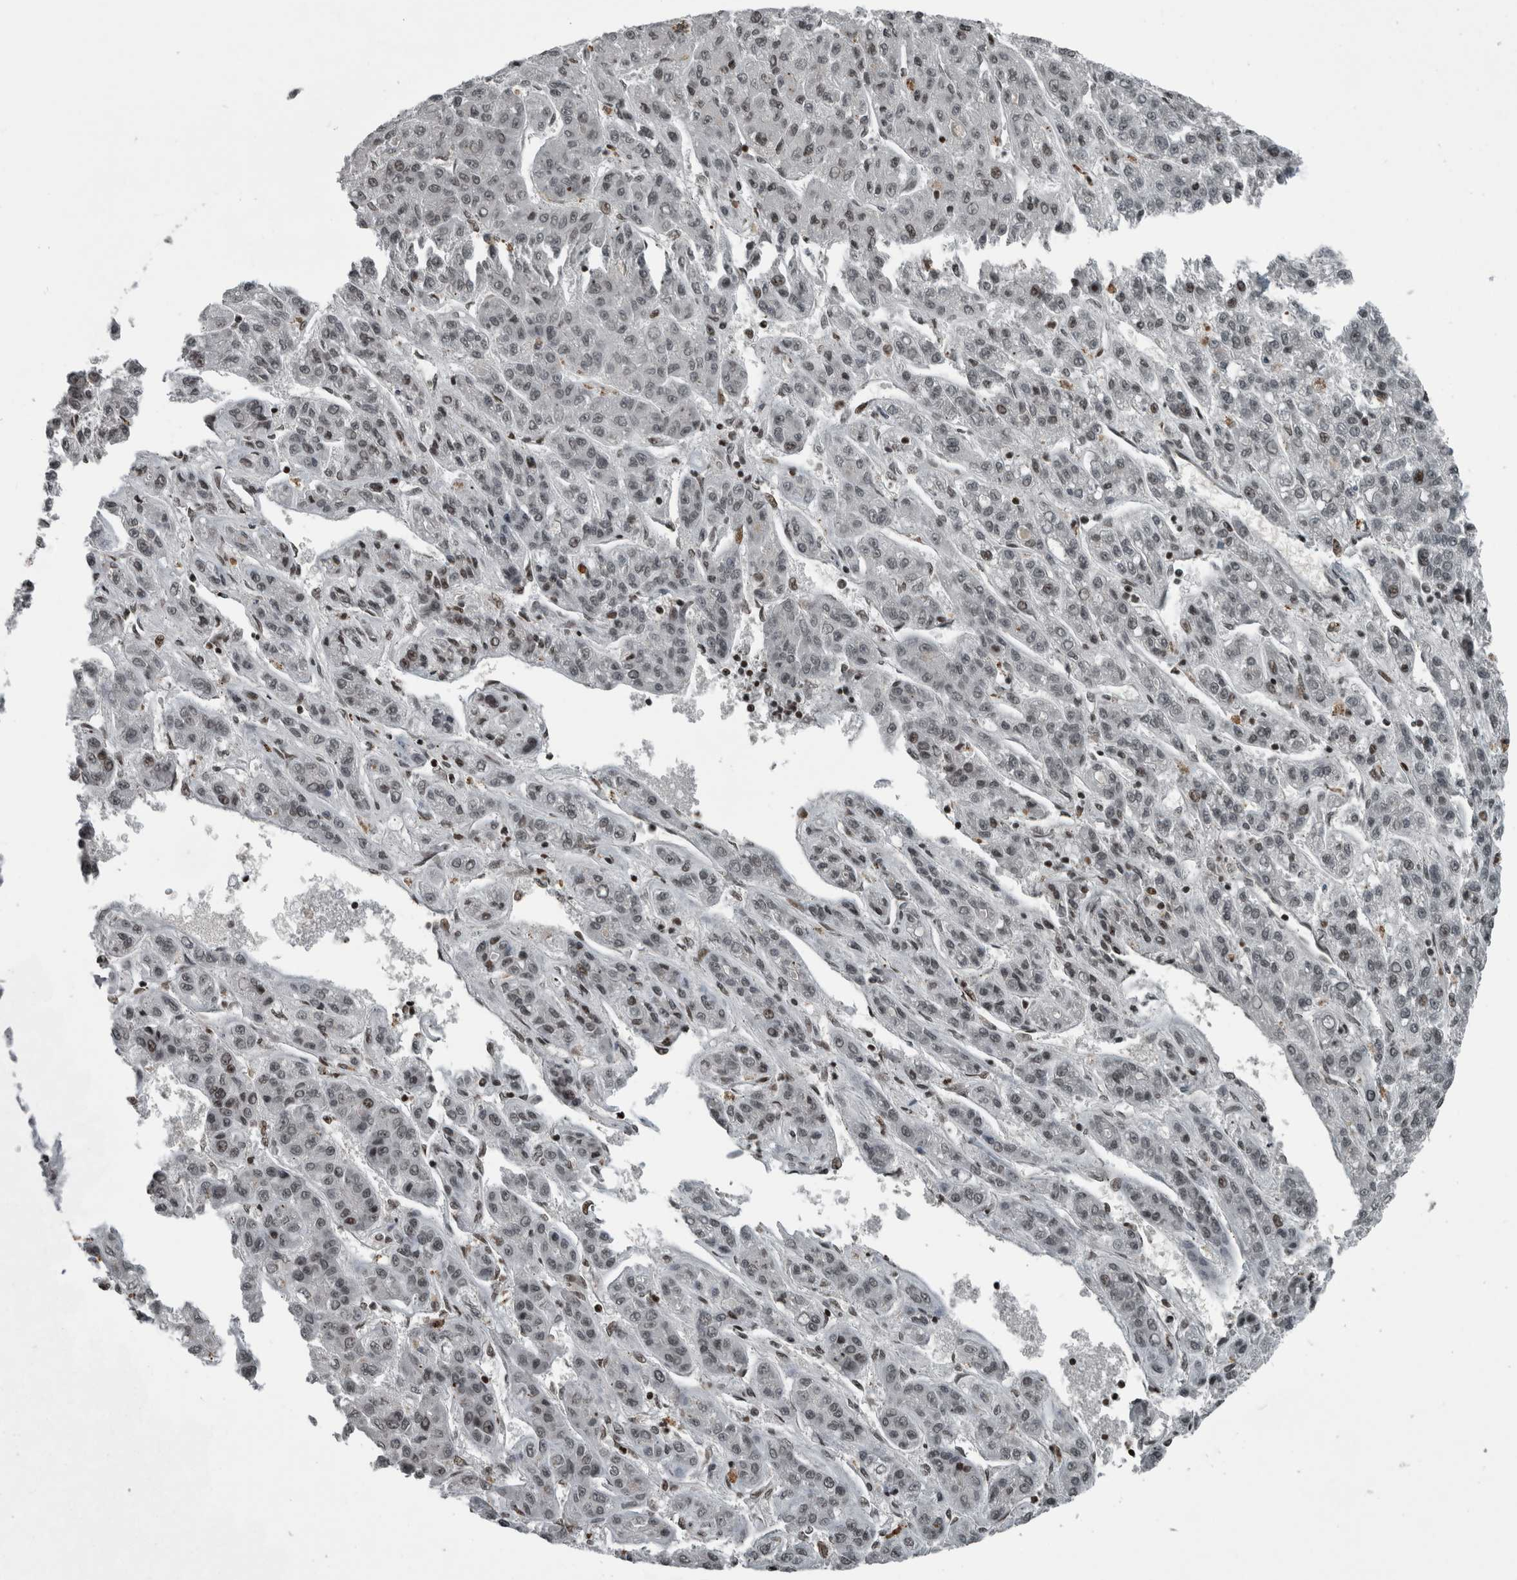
{"staining": {"intensity": "weak", "quantity": ">75%", "location": "nuclear"}, "tissue": "liver cancer", "cell_type": "Tumor cells", "image_type": "cancer", "snomed": [{"axis": "morphology", "description": "Carcinoma, Hepatocellular, NOS"}, {"axis": "topography", "description": "Liver"}], "caption": "Human hepatocellular carcinoma (liver) stained with a protein marker reveals weak staining in tumor cells.", "gene": "UNC50", "patient": {"sex": "male", "age": 70}}